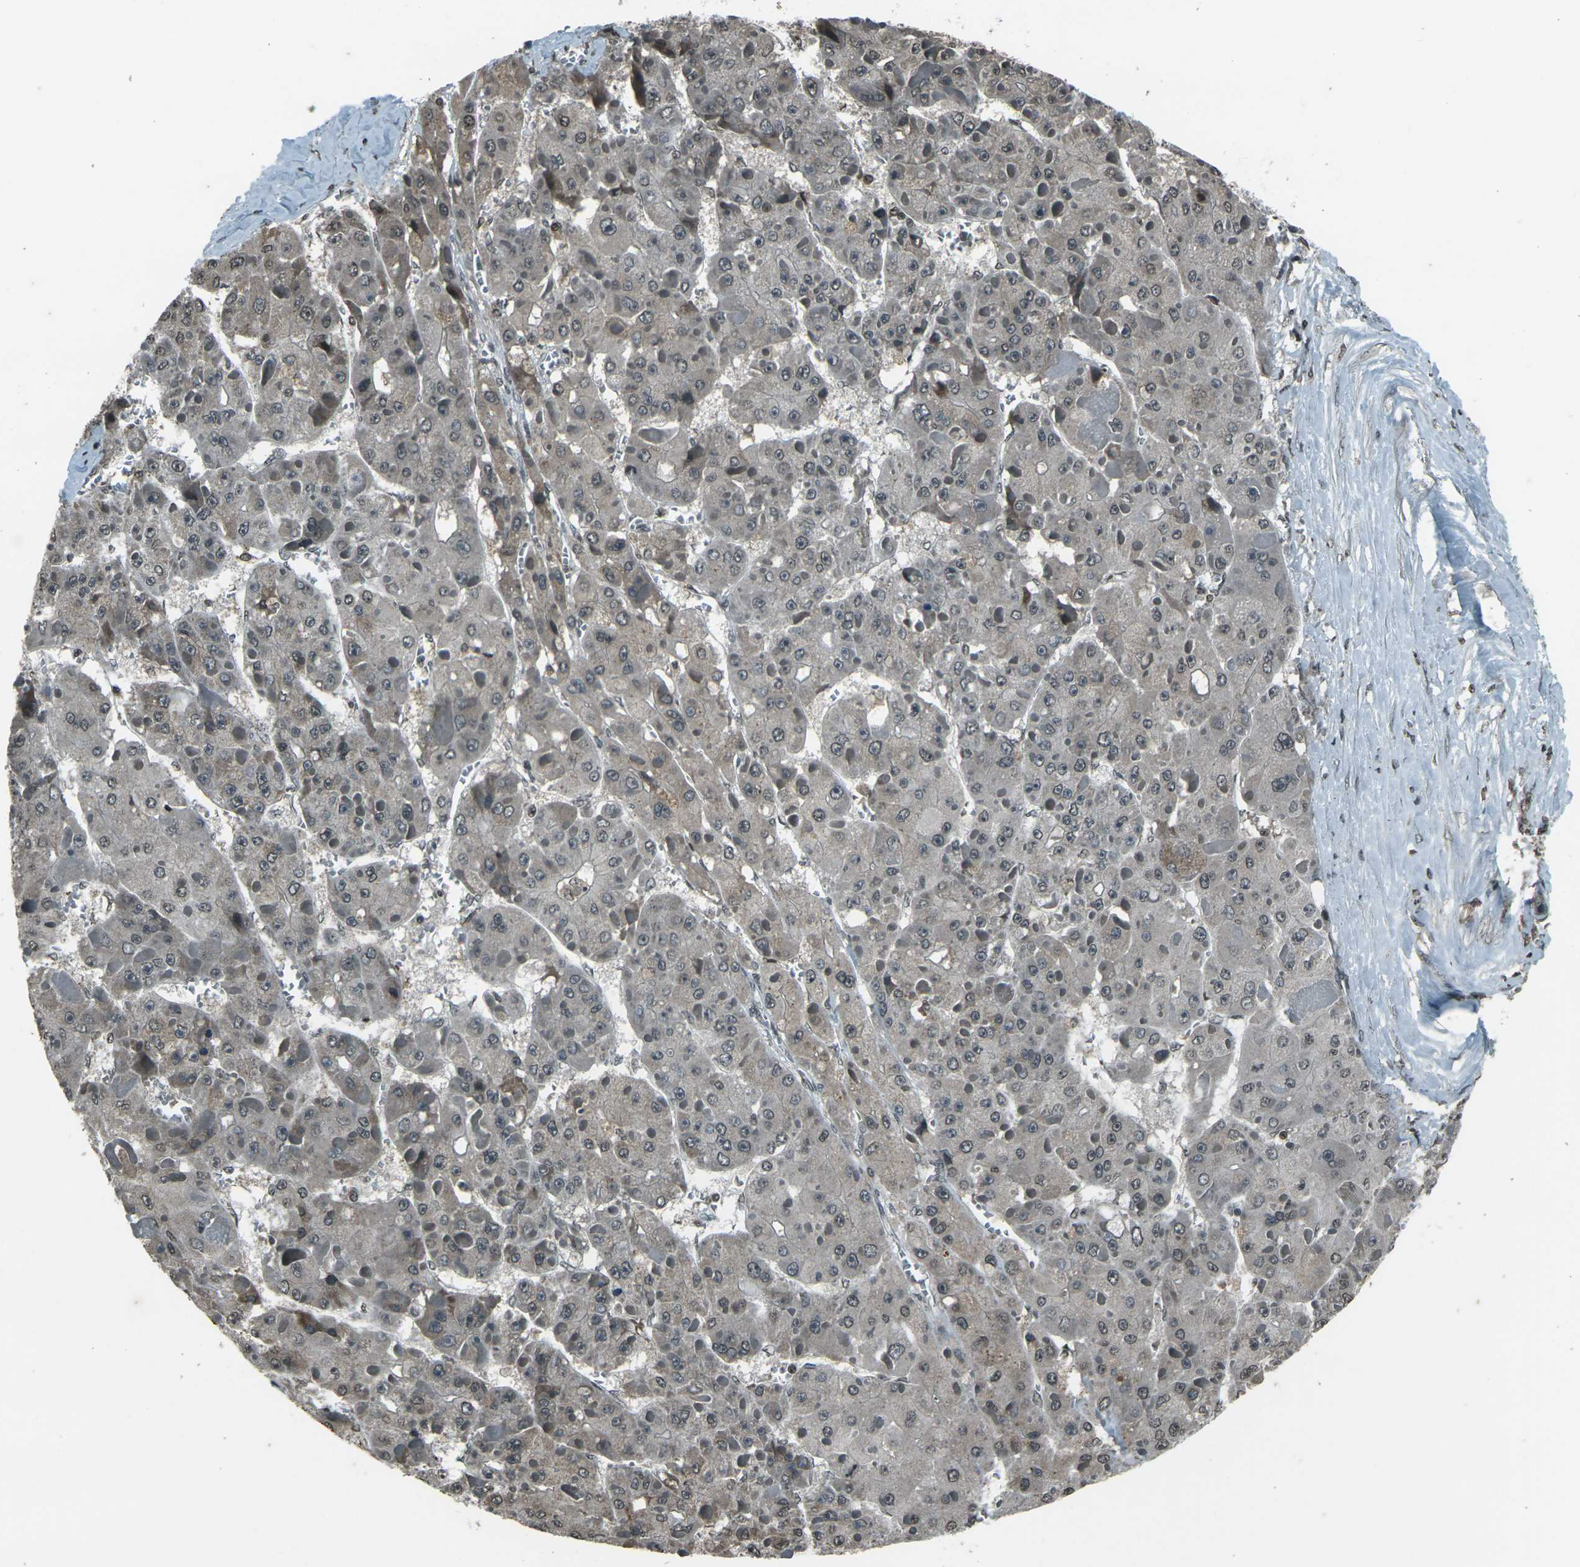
{"staining": {"intensity": "weak", "quantity": "<25%", "location": "nuclear"}, "tissue": "liver cancer", "cell_type": "Tumor cells", "image_type": "cancer", "snomed": [{"axis": "morphology", "description": "Carcinoma, Hepatocellular, NOS"}, {"axis": "topography", "description": "Liver"}], "caption": "Immunohistochemistry (IHC) of liver hepatocellular carcinoma shows no expression in tumor cells.", "gene": "PRPF8", "patient": {"sex": "female", "age": 73}}